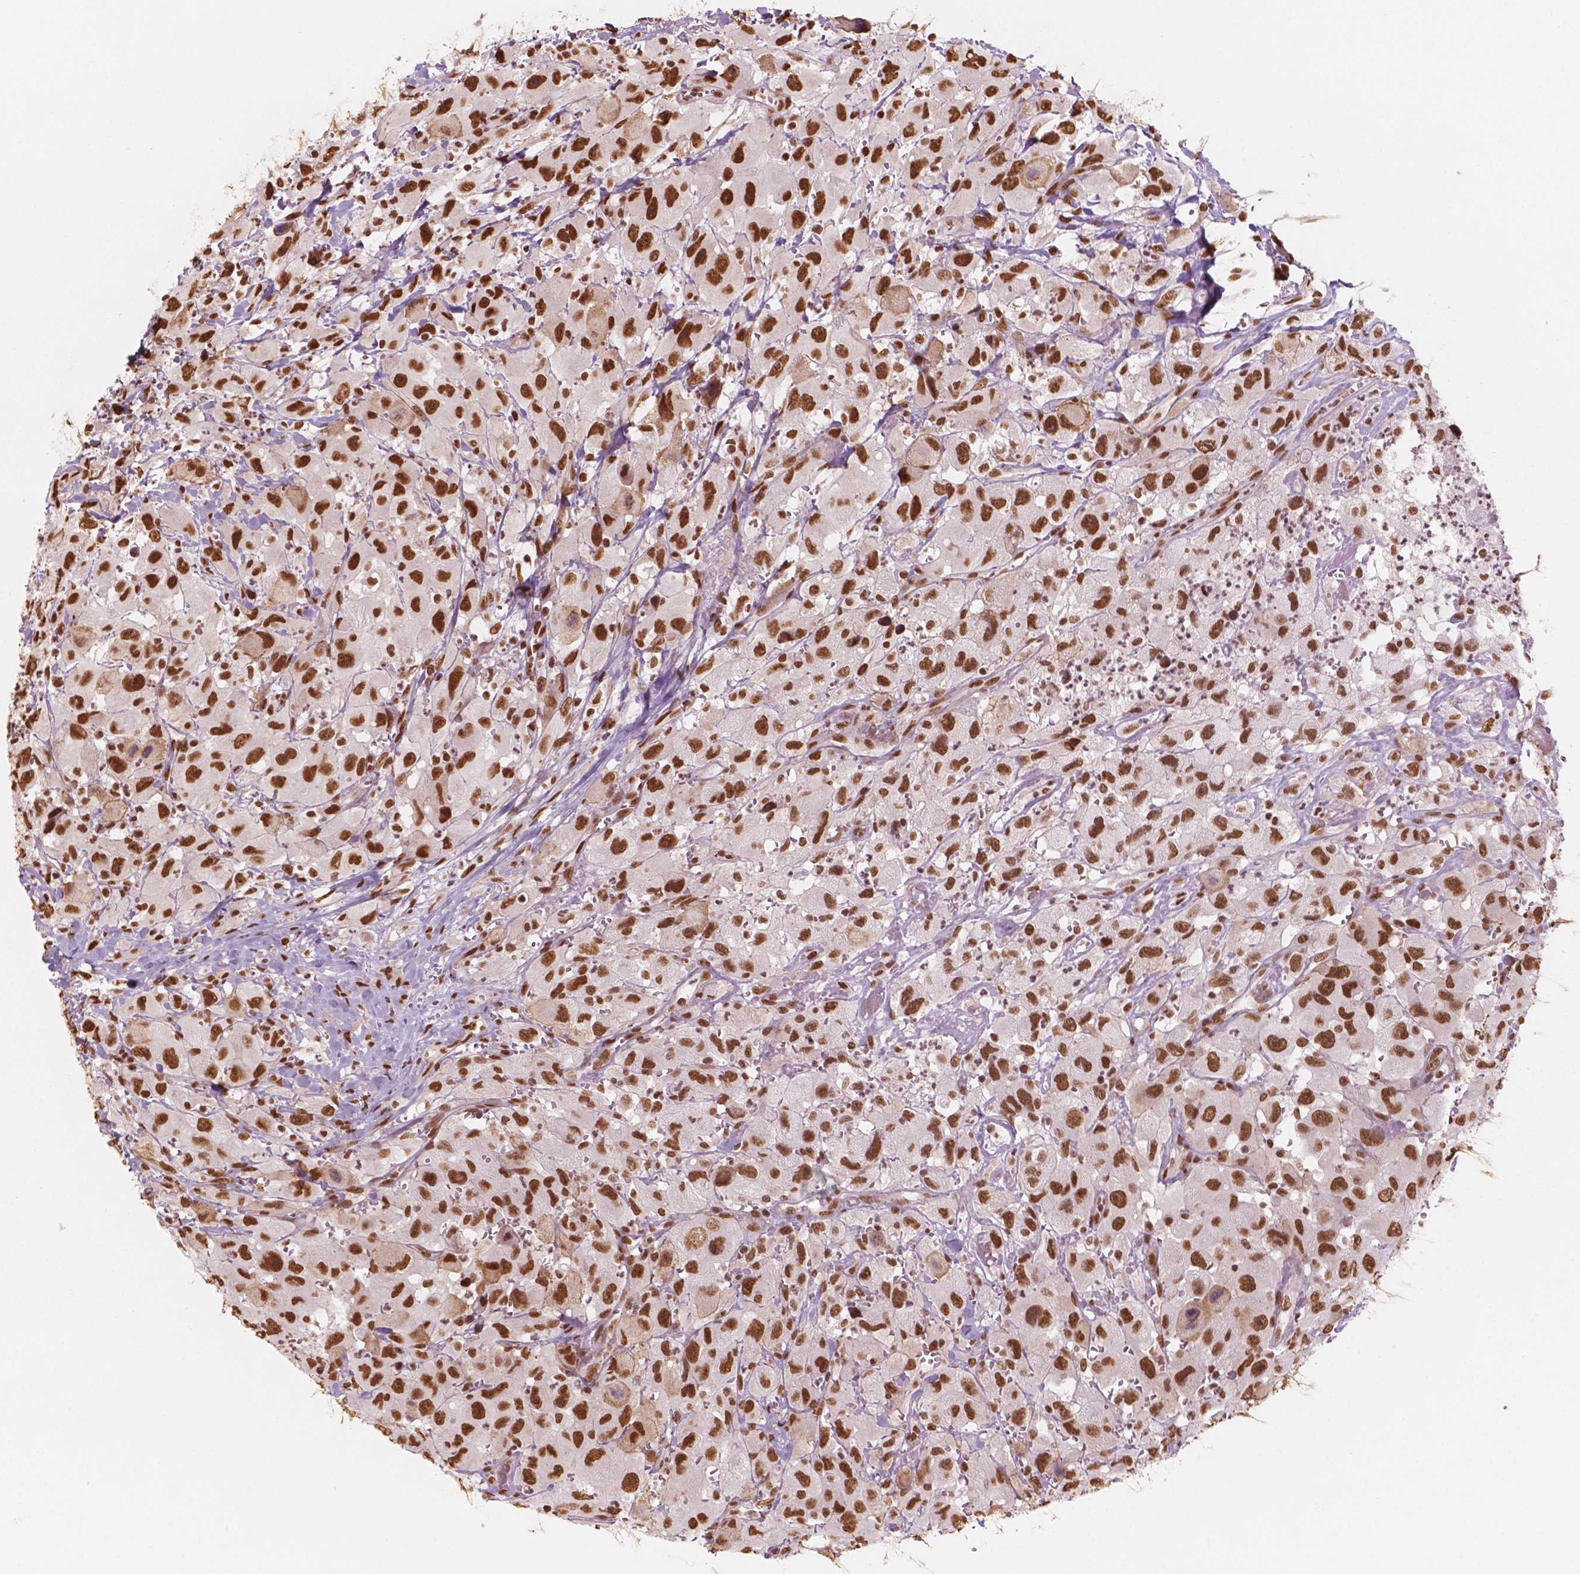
{"staining": {"intensity": "strong", "quantity": ">75%", "location": "nuclear"}, "tissue": "head and neck cancer", "cell_type": "Tumor cells", "image_type": "cancer", "snomed": [{"axis": "morphology", "description": "Squamous cell carcinoma, NOS"}, {"axis": "morphology", "description": "Squamous cell carcinoma, metastatic, NOS"}, {"axis": "topography", "description": "Oral tissue"}, {"axis": "topography", "description": "Head-Neck"}], "caption": "Immunohistochemical staining of human head and neck squamous cell carcinoma displays high levels of strong nuclear protein positivity in approximately >75% of tumor cells.", "gene": "GTF3C5", "patient": {"sex": "female", "age": 85}}